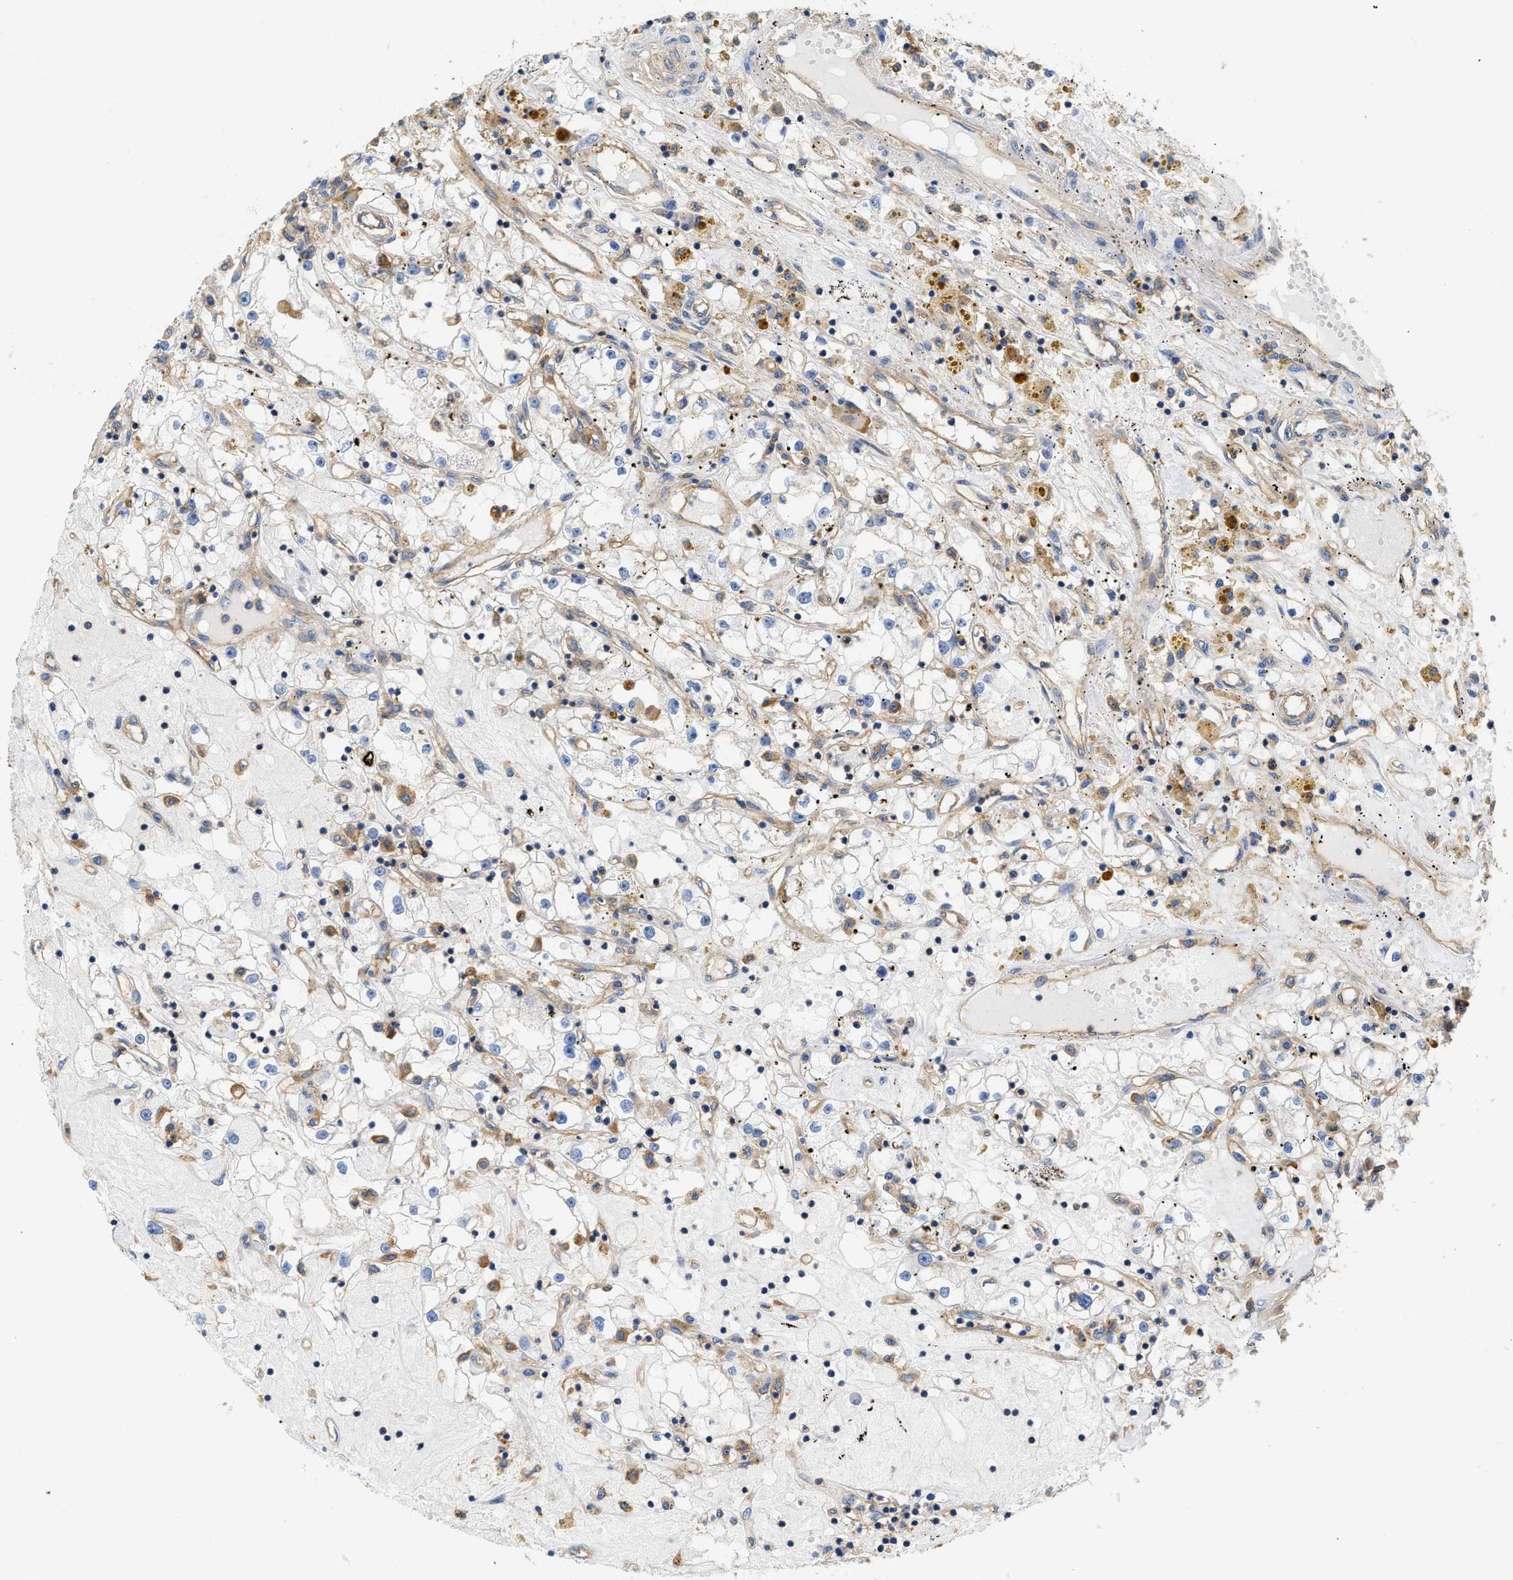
{"staining": {"intensity": "negative", "quantity": "none", "location": "none"}, "tissue": "renal cancer", "cell_type": "Tumor cells", "image_type": "cancer", "snomed": [{"axis": "morphology", "description": "Adenocarcinoma, NOS"}, {"axis": "topography", "description": "Kidney"}], "caption": "Immunohistochemistry (IHC) micrograph of renal cancer (adenocarcinoma) stained for a protein (brown), which demonstrates no positivity in tumor cells. Nuclei are stained in blue.", "gene": "GNB4", "patient": {"sex": "male", "age": 56}}